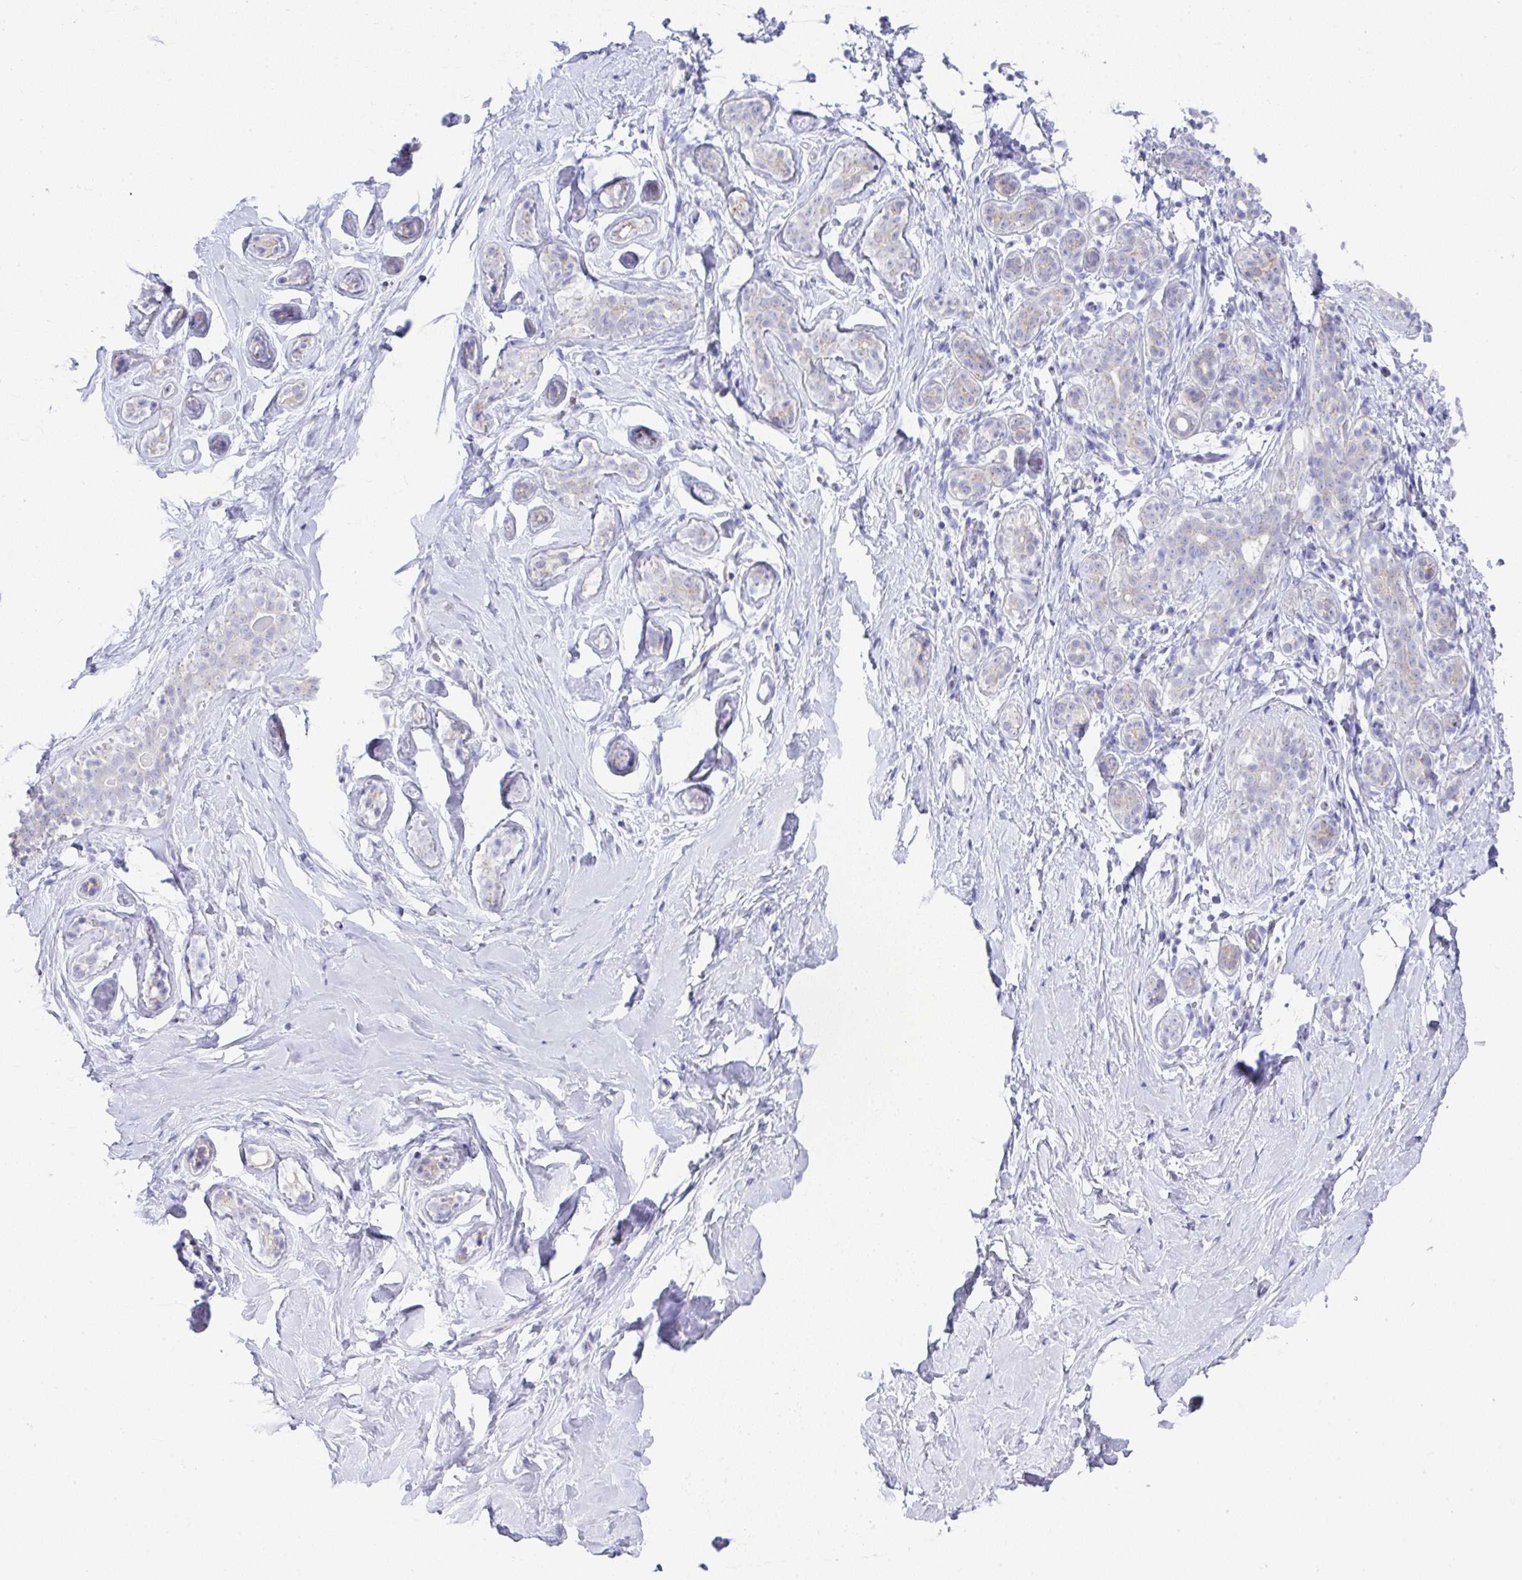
{"staining": {"intensity": "negative", "quantity": "none", "location": "none"}, "tissue": "breast", "cell_type": "Adipocytes", "image_type": "normal", "snomed": [{"axis": "morphology", "description": "Normal tissue, NOS"}, {"axis": "topography", "description": "Breast"}], "caption": "High power microscopy image of an IHC histopathology image of benign breast, revealing no significant expression in adipocytes. Nuclei are stained in blue.", "gene": "FAM177A1", "patient": {"sex": "female", "age": 32}}